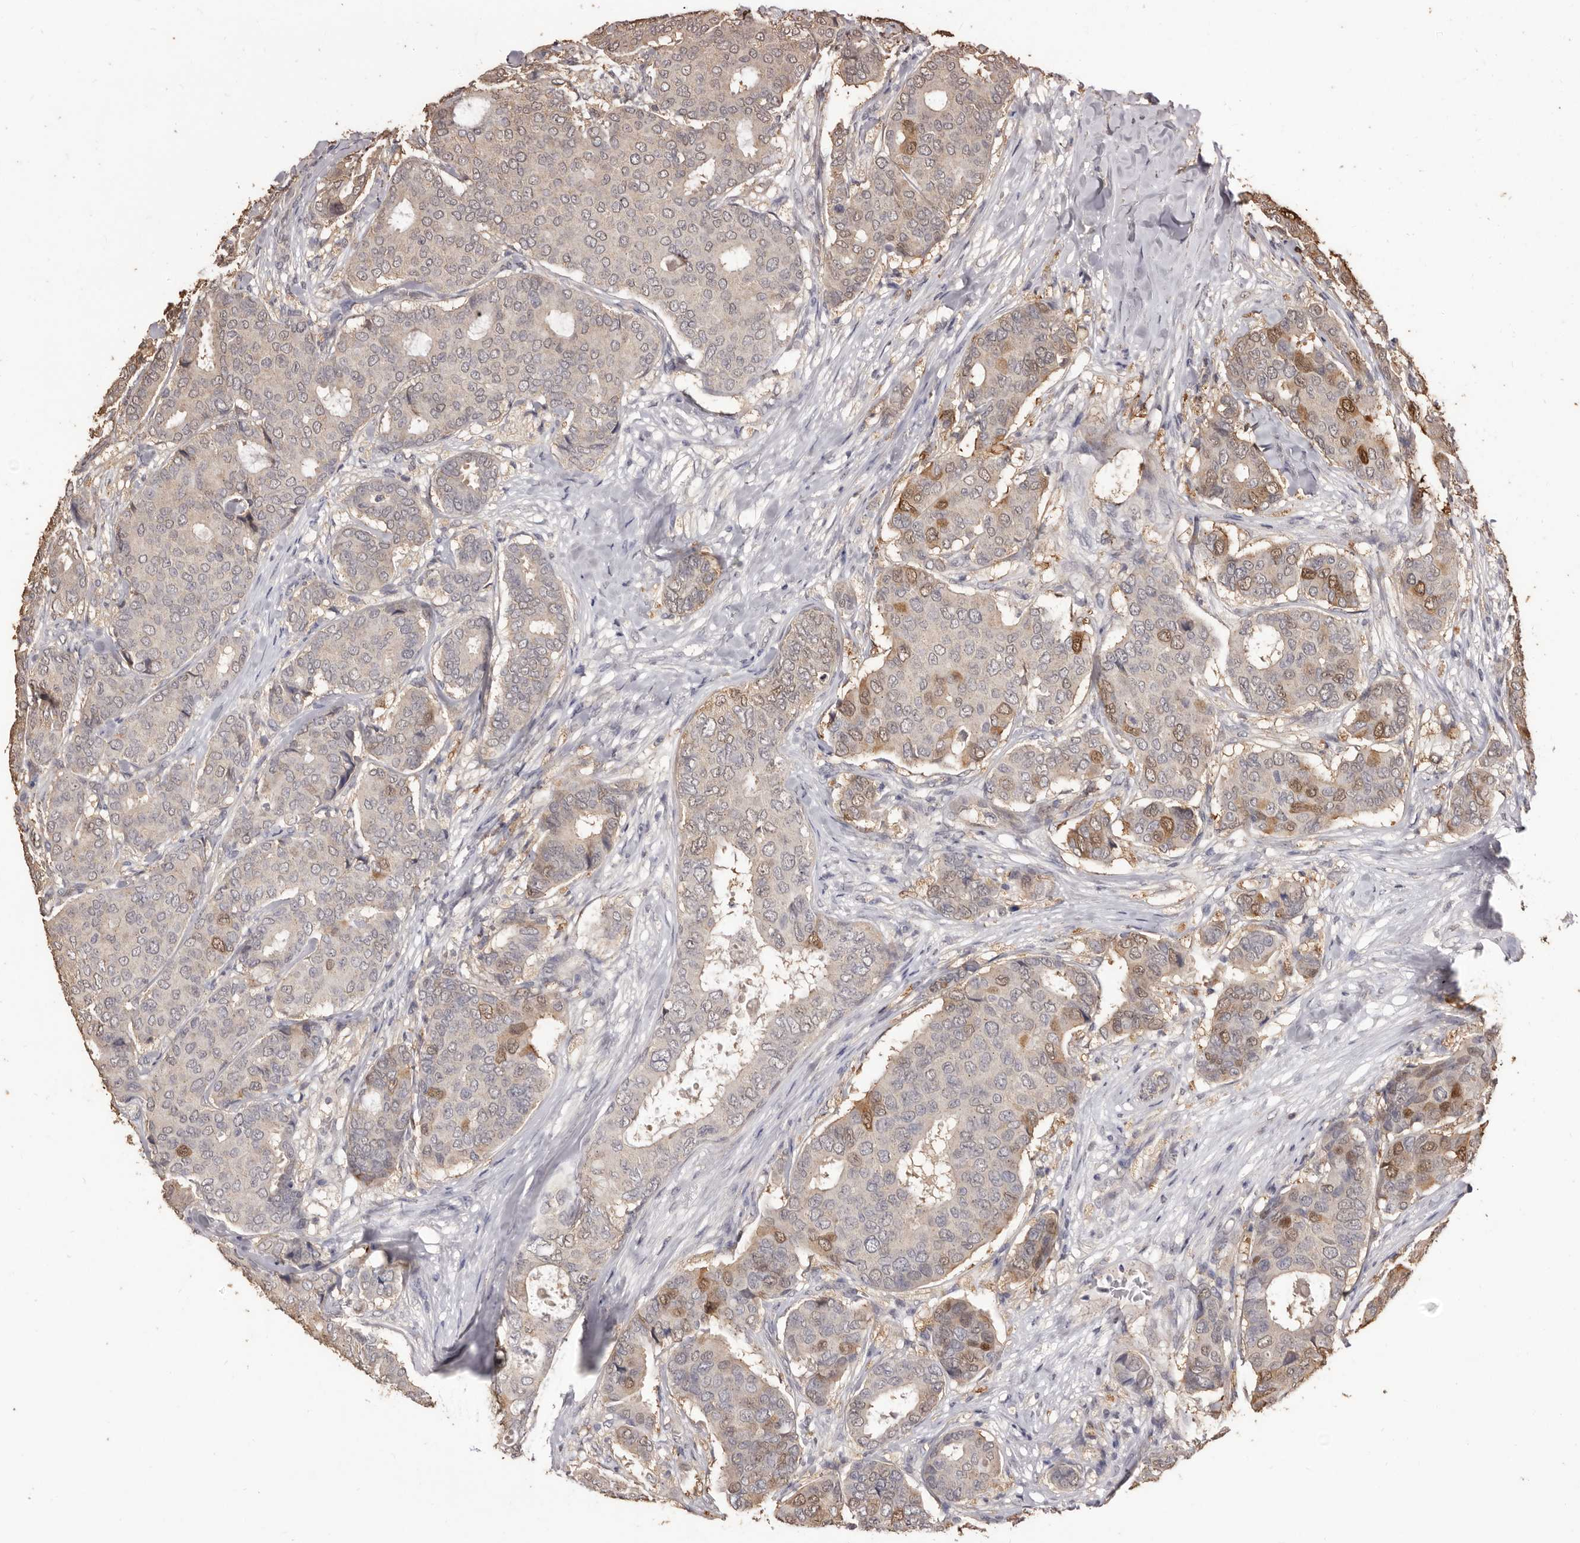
{"staining": {"intensity": "strong", "quantity": "<25%", "location": "cytoplasmic/membranous,nuclear"}, "tissue": "breast cancer", "cell_type": "Tumor cells", "image_type": "cancer", "snomed": [{"axis": "morphology", "description": "Duct carcinoma"}, {"axis": "topography", "description": "Breast"}], "caption": "A brown stain labels strong cytoplasmic/membranous and nuclear positivity of a protein in human breast cancer tumor cells. The staining was performed using DAB (3,3'-diaminobenzidine), with brown indicating positive protein expression. Nuclei are stained blue with hematoxylin.", "gene": "INAVA", "patient": {"sex": "female", "age": 75}}